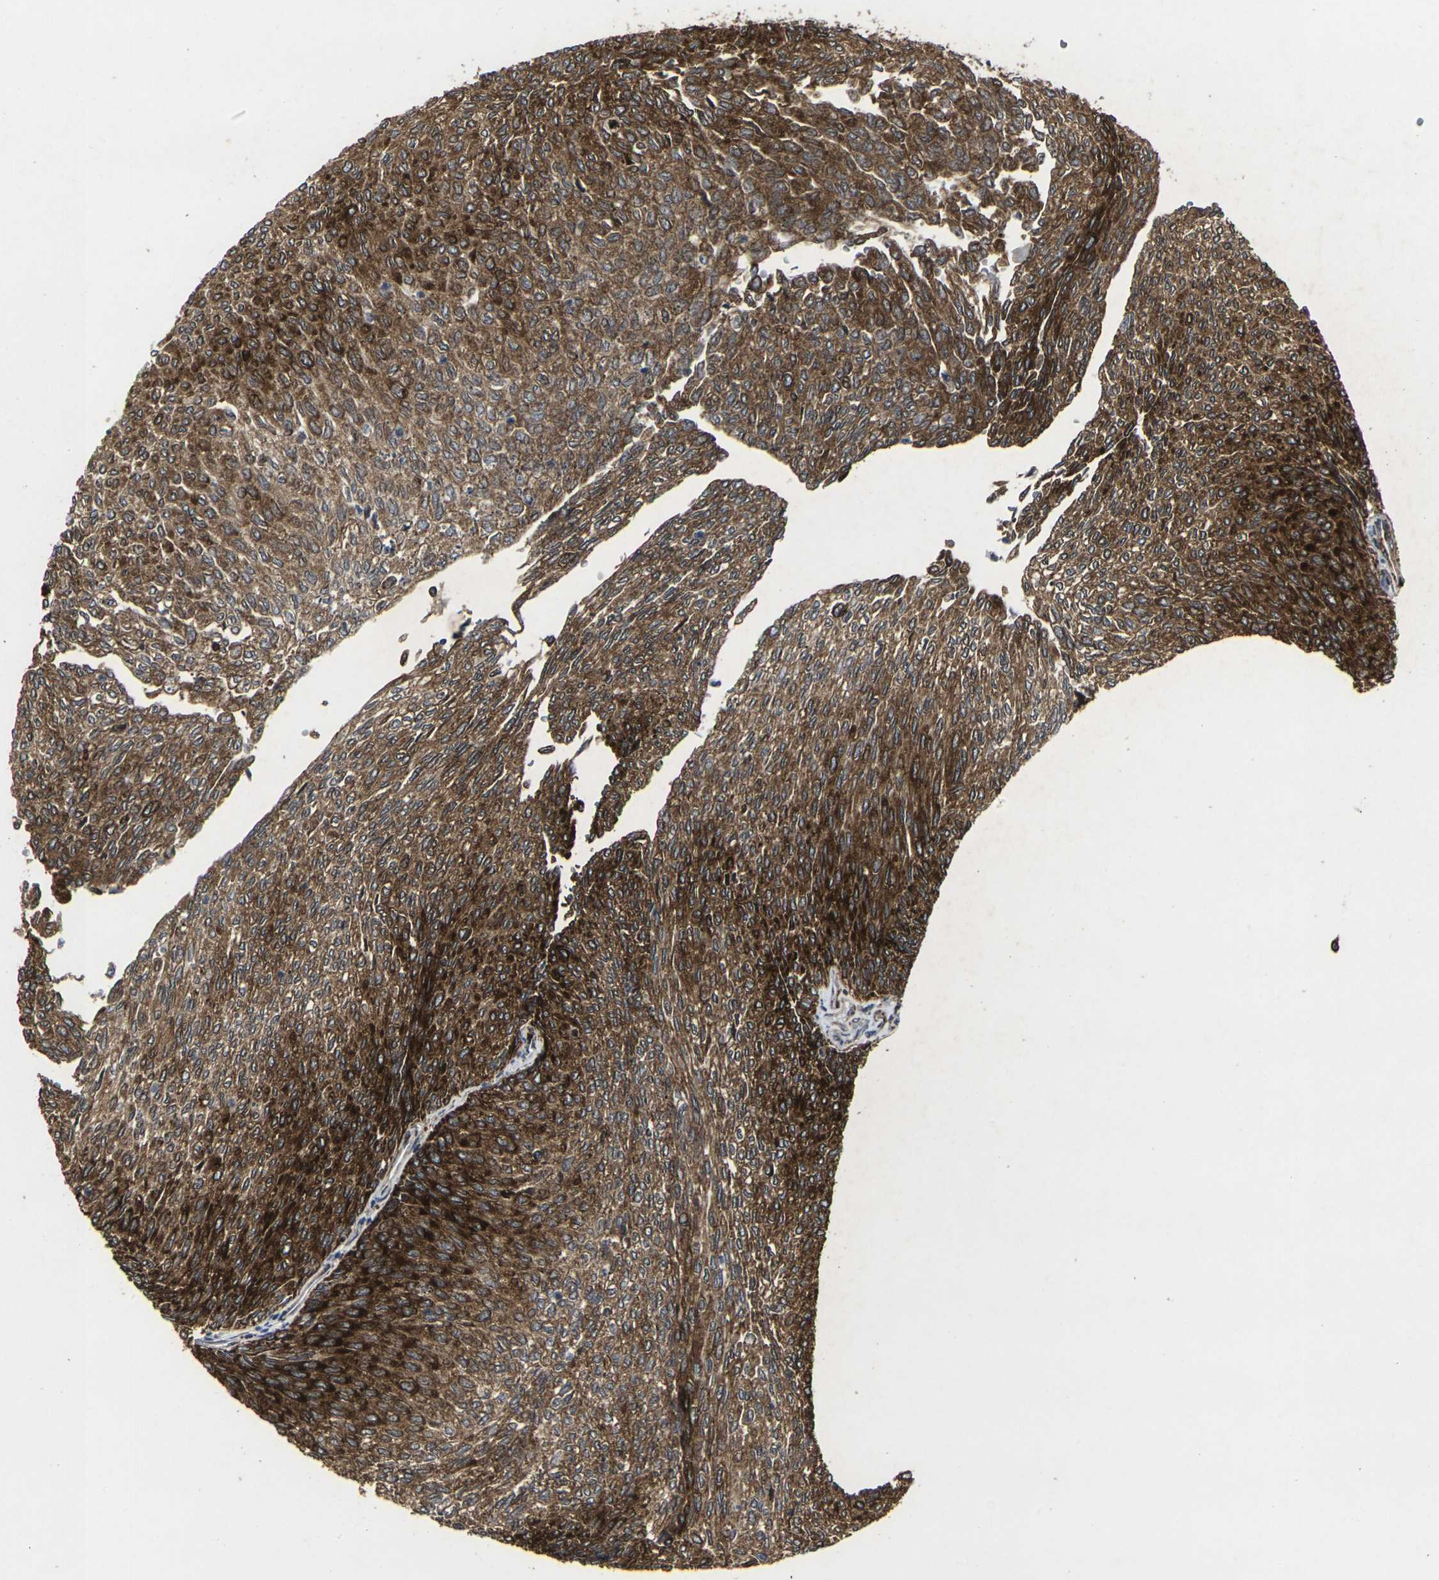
{"staining": {"intensity": "strong", "quantity": ">75%", "location": "cytoplasmic/membranous"}, "tissue": "urothelial cancer", "cell_type": "Tumor cells", "image_type": "cancer", "snomed": [{"axis": "morphology", "description": "Urothelial carcinoma, Low grade"}, {"axis": "topography", "description": "Urinary bladder"}], "caption": "Low-grade urothelial carcinoma stained with DAB (3,3'-diaminobenzidine) immunohistochemistry (IHC) demonstrates high levels of strong cytoplasmic/membranous staining in approximately >75% of tumor cells.", "gene": "MARCHF2", "patient": {"sex": "female", "age": 79}}